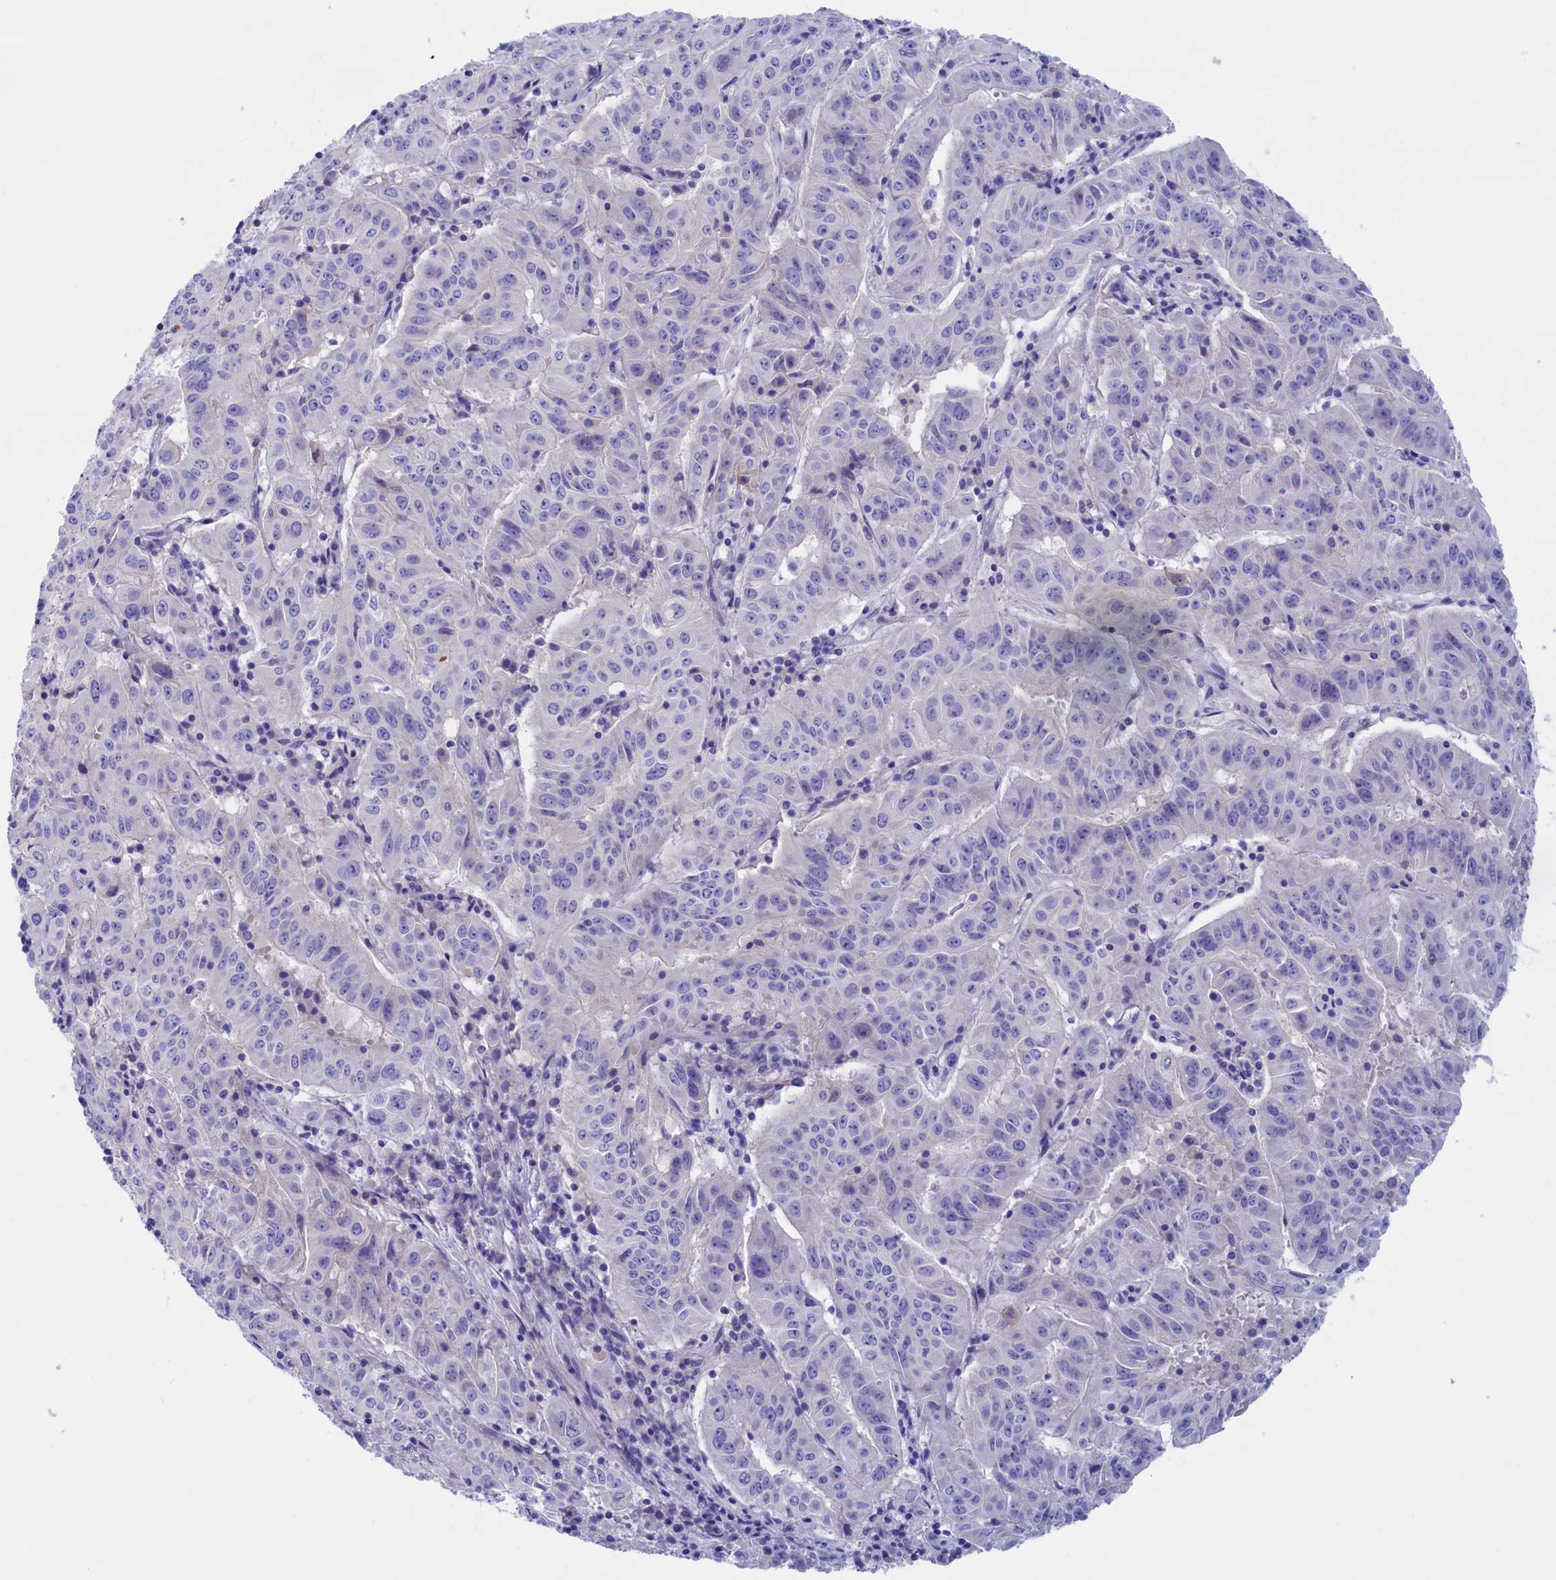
{"staining": {"intensity": "negative", "quantity": "none", "location": "none"}, "tissue": "pancreatic cancer", "cell_type": "Tumor cells", "image_type": "cancer", "snomed": [{"axis": "morphology", "description": "Adenocarcinoma, NOS"}, {"axis": "topography", "description": "Pancreas"}], "caption": "Immunohistochemistry photomicrograph of pancreatic adenocarcinoma stained for a protein (brown), which displays no positivity in tumor cells. (DAB (3,3'-diaminobenzidine) IHC with hematoxylin counter stain).", "gene": "VPS35L", "patient": {"sex": "male", "age": 63}}